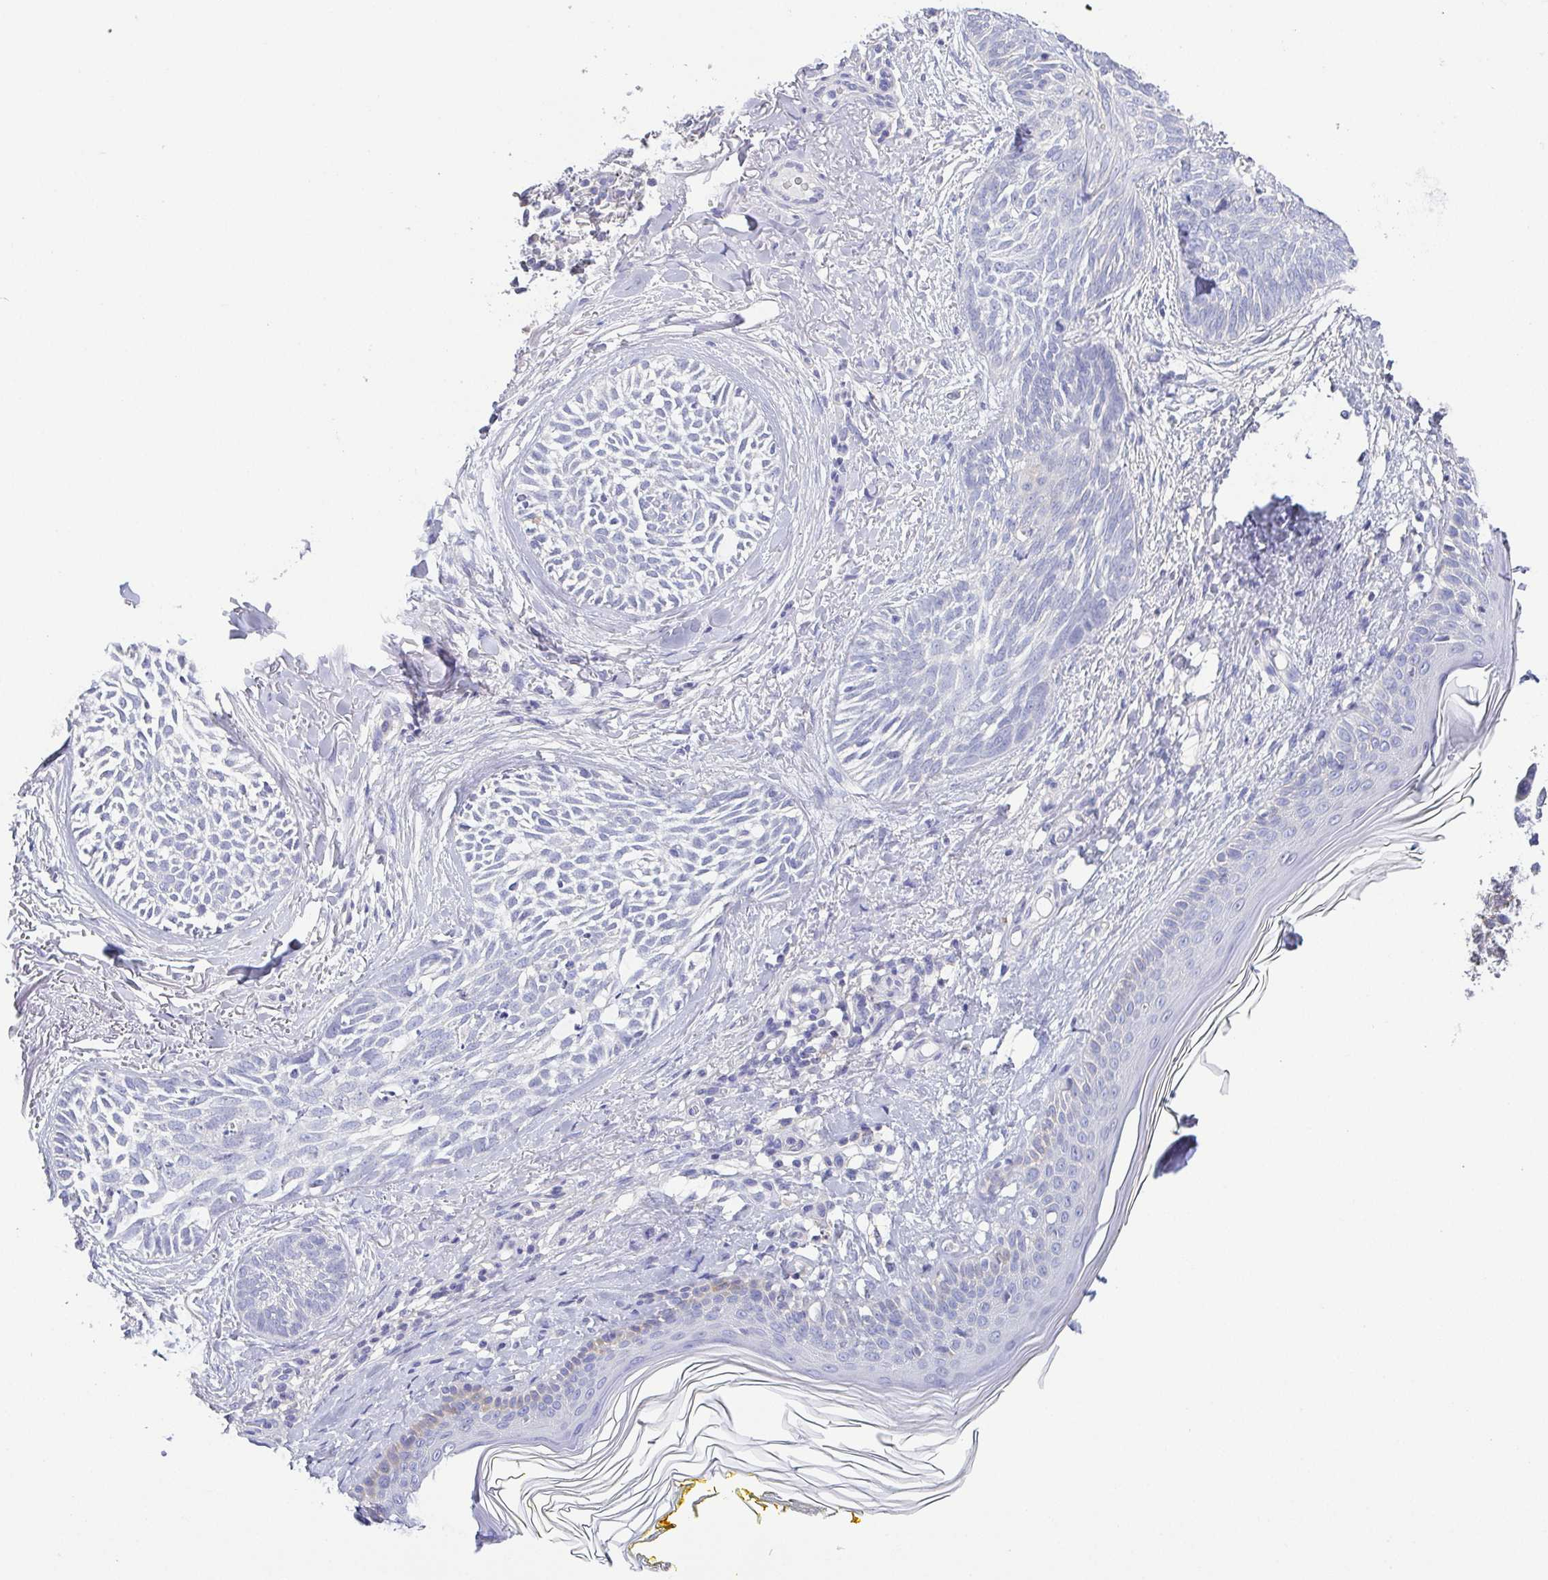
{"staining": {"intensity": "negative", "quantity": "none", "location": "none"}, "tissue": "skin cancer", "cell_type": "Tumor cells", "image_type": "cancer", "snomed": [{"axis": "morphology", "description": "Basal cell carcinoma"}, {"axis": "topography", "description": "Skin"}], "caption": "This is an IHC micrograph of skin cancer (basal cell carcinoma). There is no positivity in tumor cells.", "gene": "PKDREJ", "patient": {"sex": "female", "age": 68}}